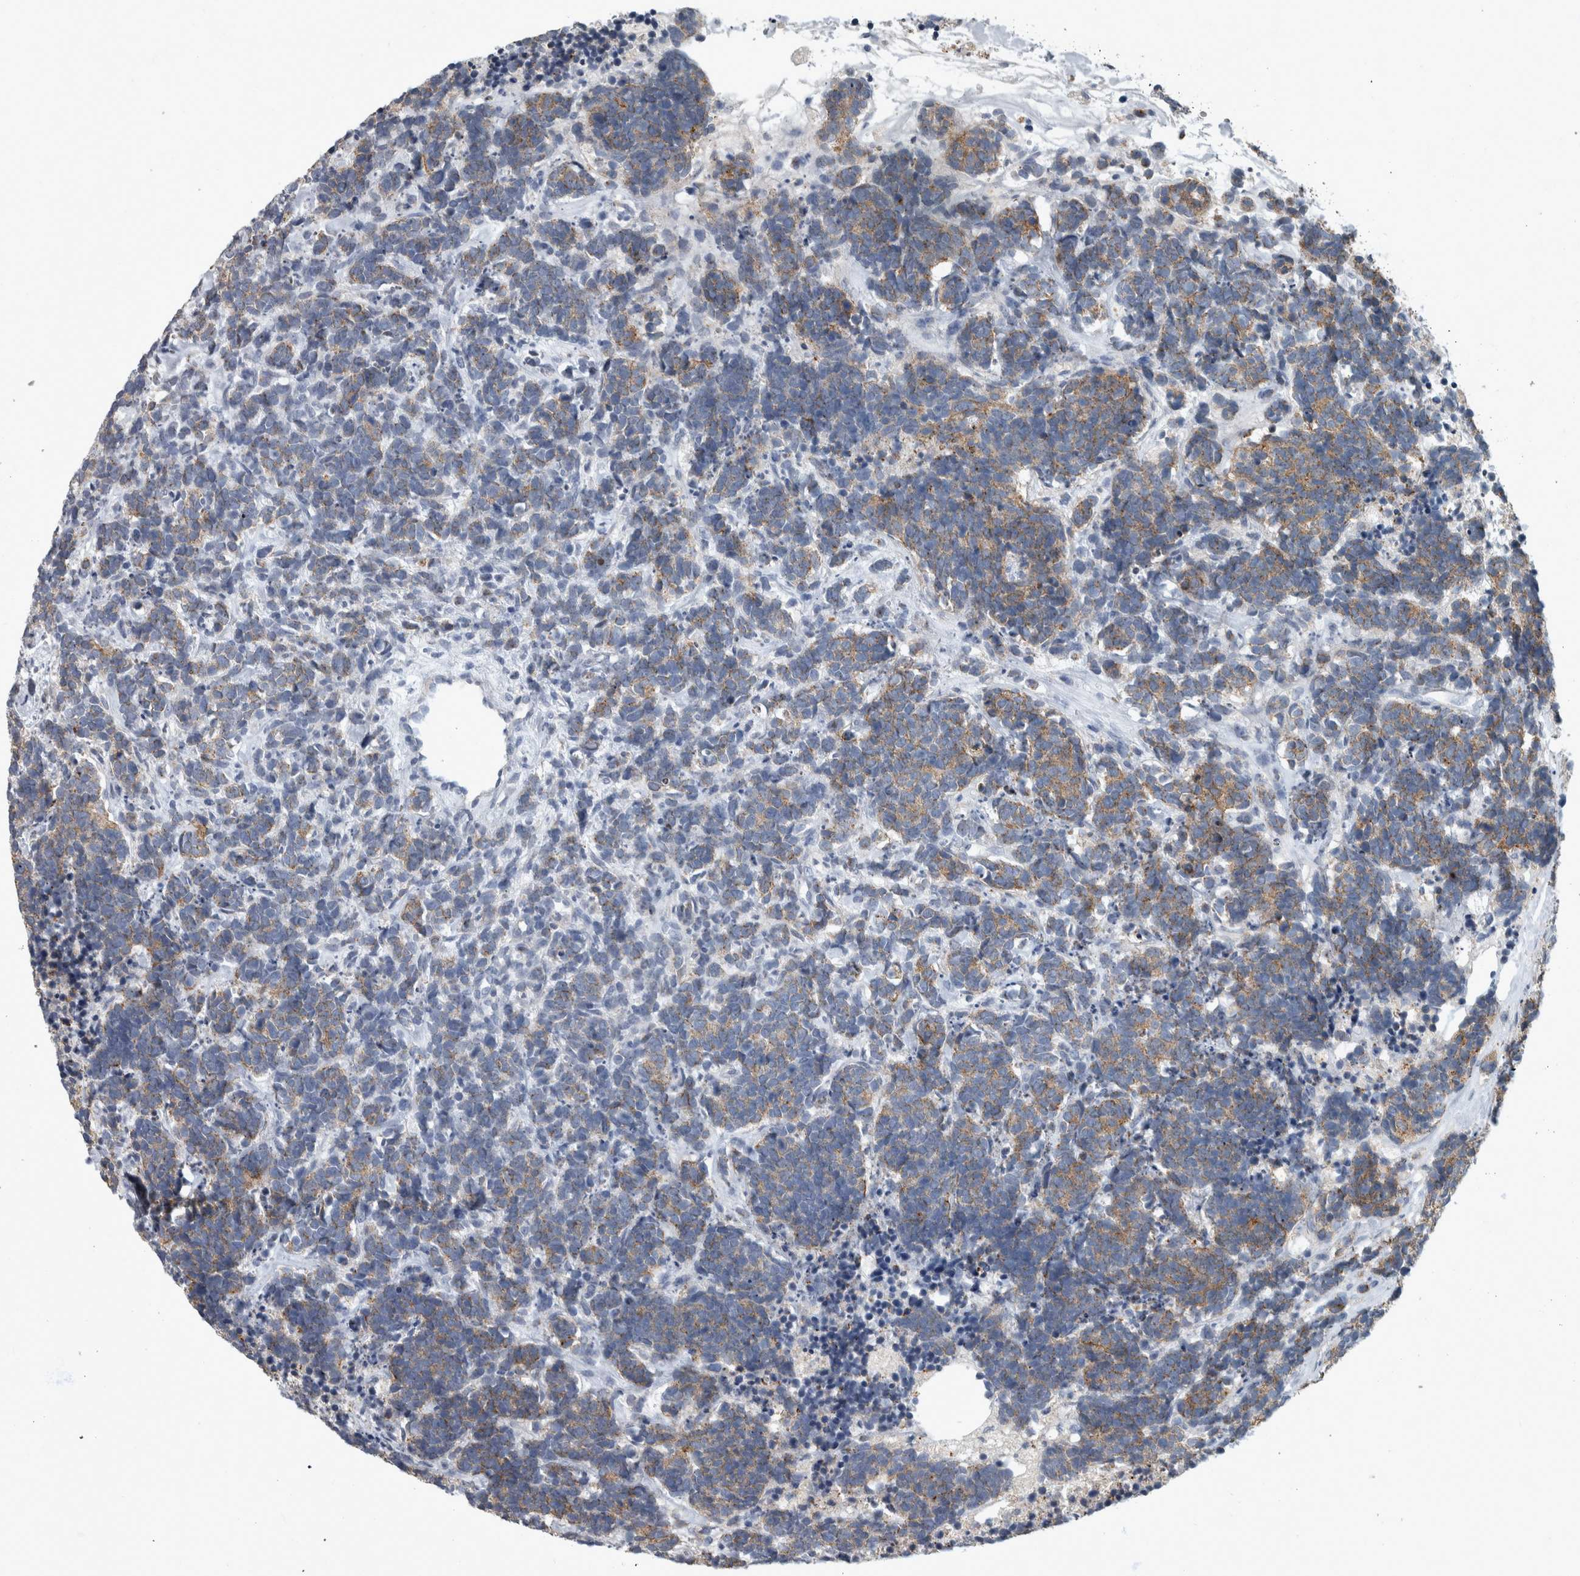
{"staining": {"intensity": "moderate", "quantity": "25%-75%", "location": "cytoplasmic/membranous"}, "tissue": "carcinoid", "cell_type": "Tumor cells", "image_type": "cancer", "snomed": [{"axis": "morphology", "description": "Carcinoma, NOS"}, {"axis": "morphology", "description": "Carcinoid, malignant, NOS"}, {"axis": "topography", "description": "Urinary bladder"}], "caption": "Protein analysis of carcinoma tissue exhibits moderate cytoplasmic/membranous expression in approximately 25%-75% of tumor cells.", "gene": "DSG2", "patient": {"sex": "male", "age": 57}}